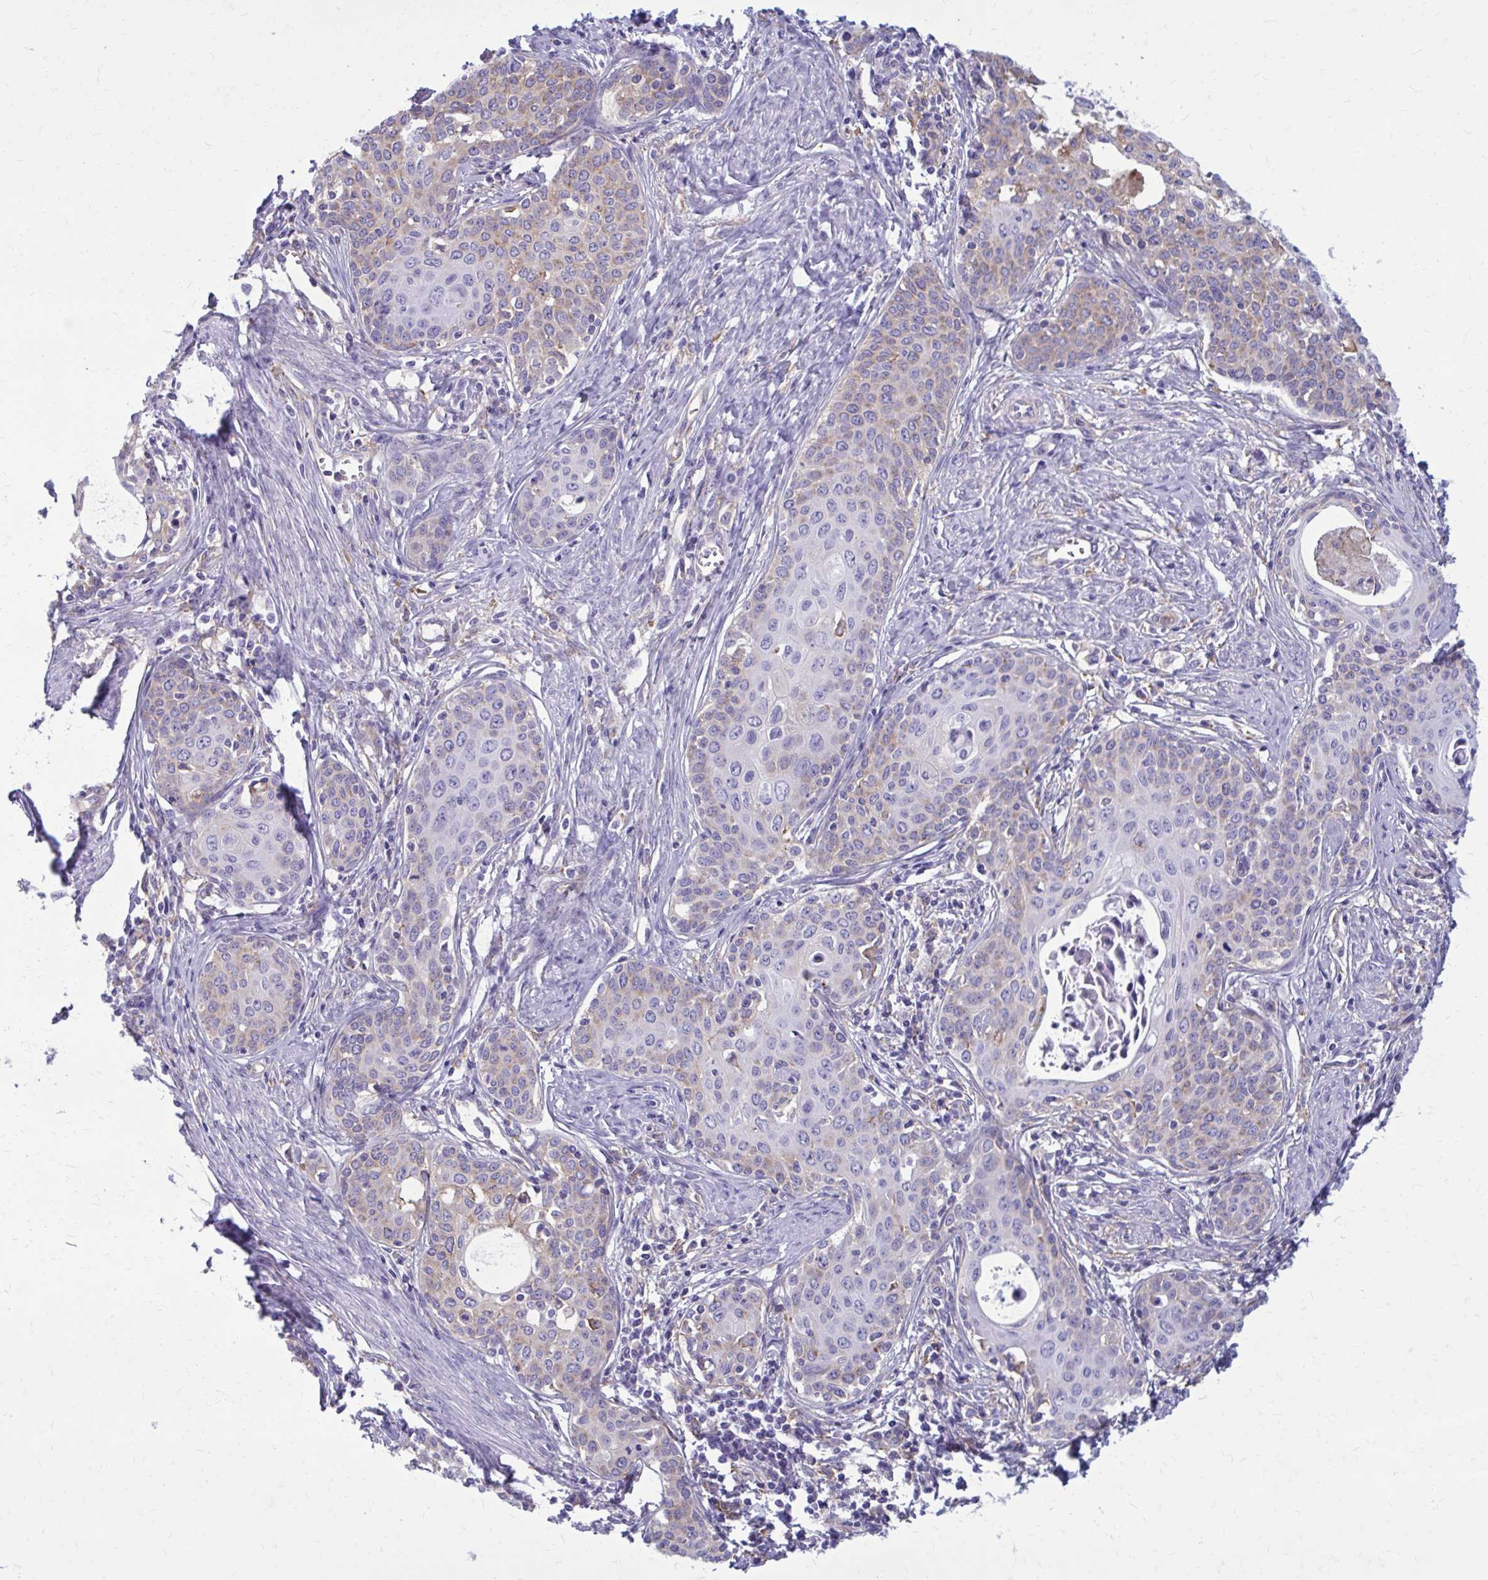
{"staining": {"intensity": "weak", "quantity": "25%-75%", "location": "cytoplasmic/membranous"}, "tissue": "cervical cancer", "cell_type": "Tumor cells", "image_type": "cancer", "snomed": [{"axis": "morphology", "description": "Squamous cell carcinoma, NOS"}, {"axis": "morphology", "description": "Adenocarcinoma, NOS"}, {"axis": "topography", "description": "Cervix"}], "caption": "Cervical cancer (squamous cell carcinoma) stained for a protein (brown) reveals weak cytoplasmic/membranous positive staining in approximately 25%-75% of tumor cells.", "gene": "CLTA", "patient": {"sex": "female", "age": 52}}